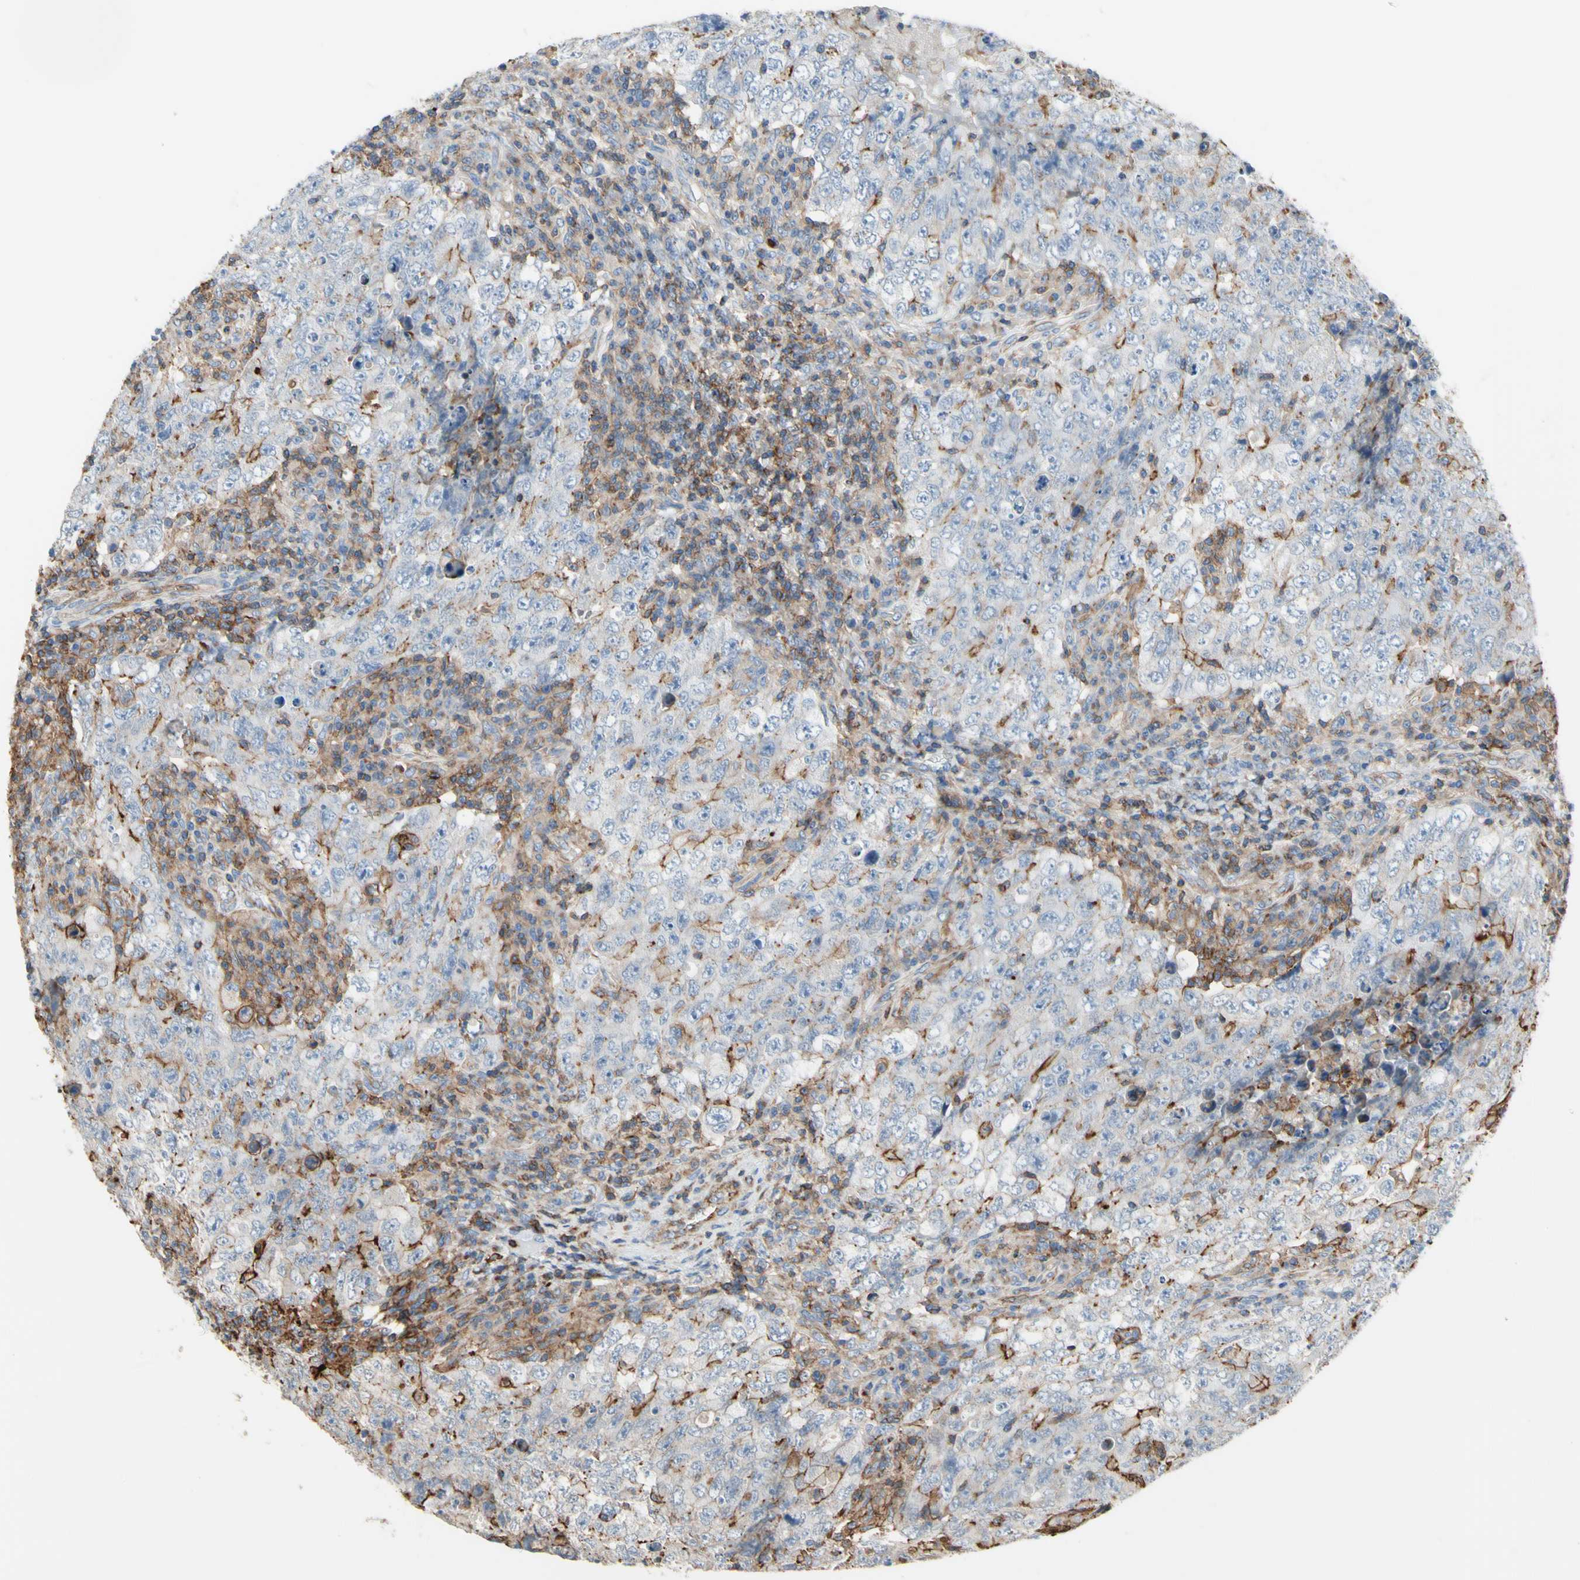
{"staining": {"intensity": "weak", "quantity": "<25%", "location": "cytoplasmic/membranous"}, "tissue": "testis cancer", "cell_type": "Tumor cells", "image_type": "cancer", "snomed": [{"axis": "morphology", "description": "Carcinoma, Embryonal, NOS"}, {"axis": "topography", "description": "Testis"}], "caption": "This photomicrograph is of testis cancer (embryonal carcinoma) stained with immunohistochemistry to label a protein in brown with the nuclei are counter-stained blue. There is no staining in tumor cells.", "gene": "SEMA4C", "patient": {"sex": "male", "age": 26}}